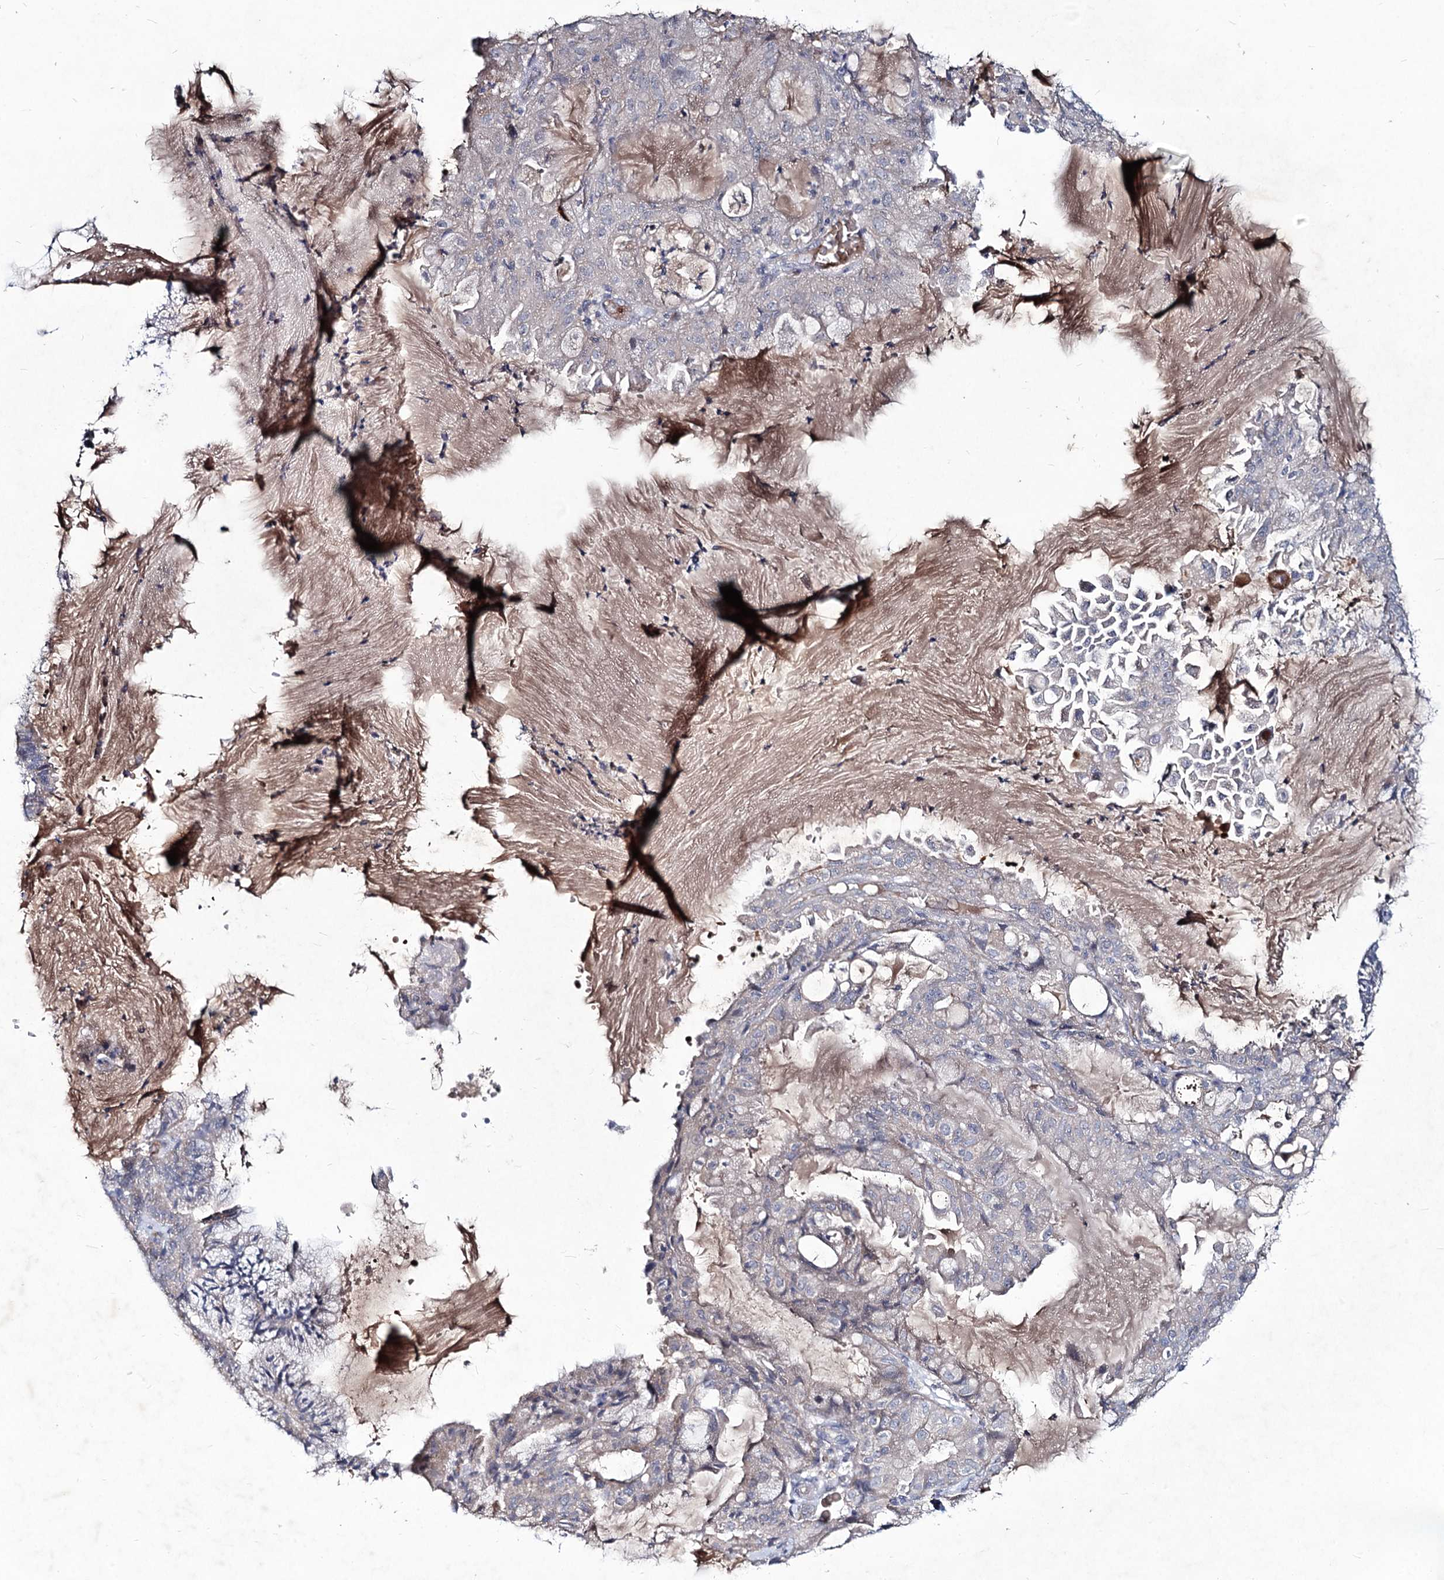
{"staining": {"intensity": "weak", "quantity": "<25%", "location": "cytoplasmic/membranous"}, "tissue": "endometrial cancer", "cell_type": "Tumor cells", "image_type": "cancer", "snomed": [{"axis": "morphology", "description": "Adenocarcinoma, NOS"}, {"axis": "topography", "description": "Endometrium"}], "caption": "Tumor cells are negative for brown protein staining in endometrial cancer. (DAB (3,3'-diaminobenzidine) immunohistochemistry, high magnification).", "gene": "RNF6", "patient": {"sex": "female", "age": 86}}